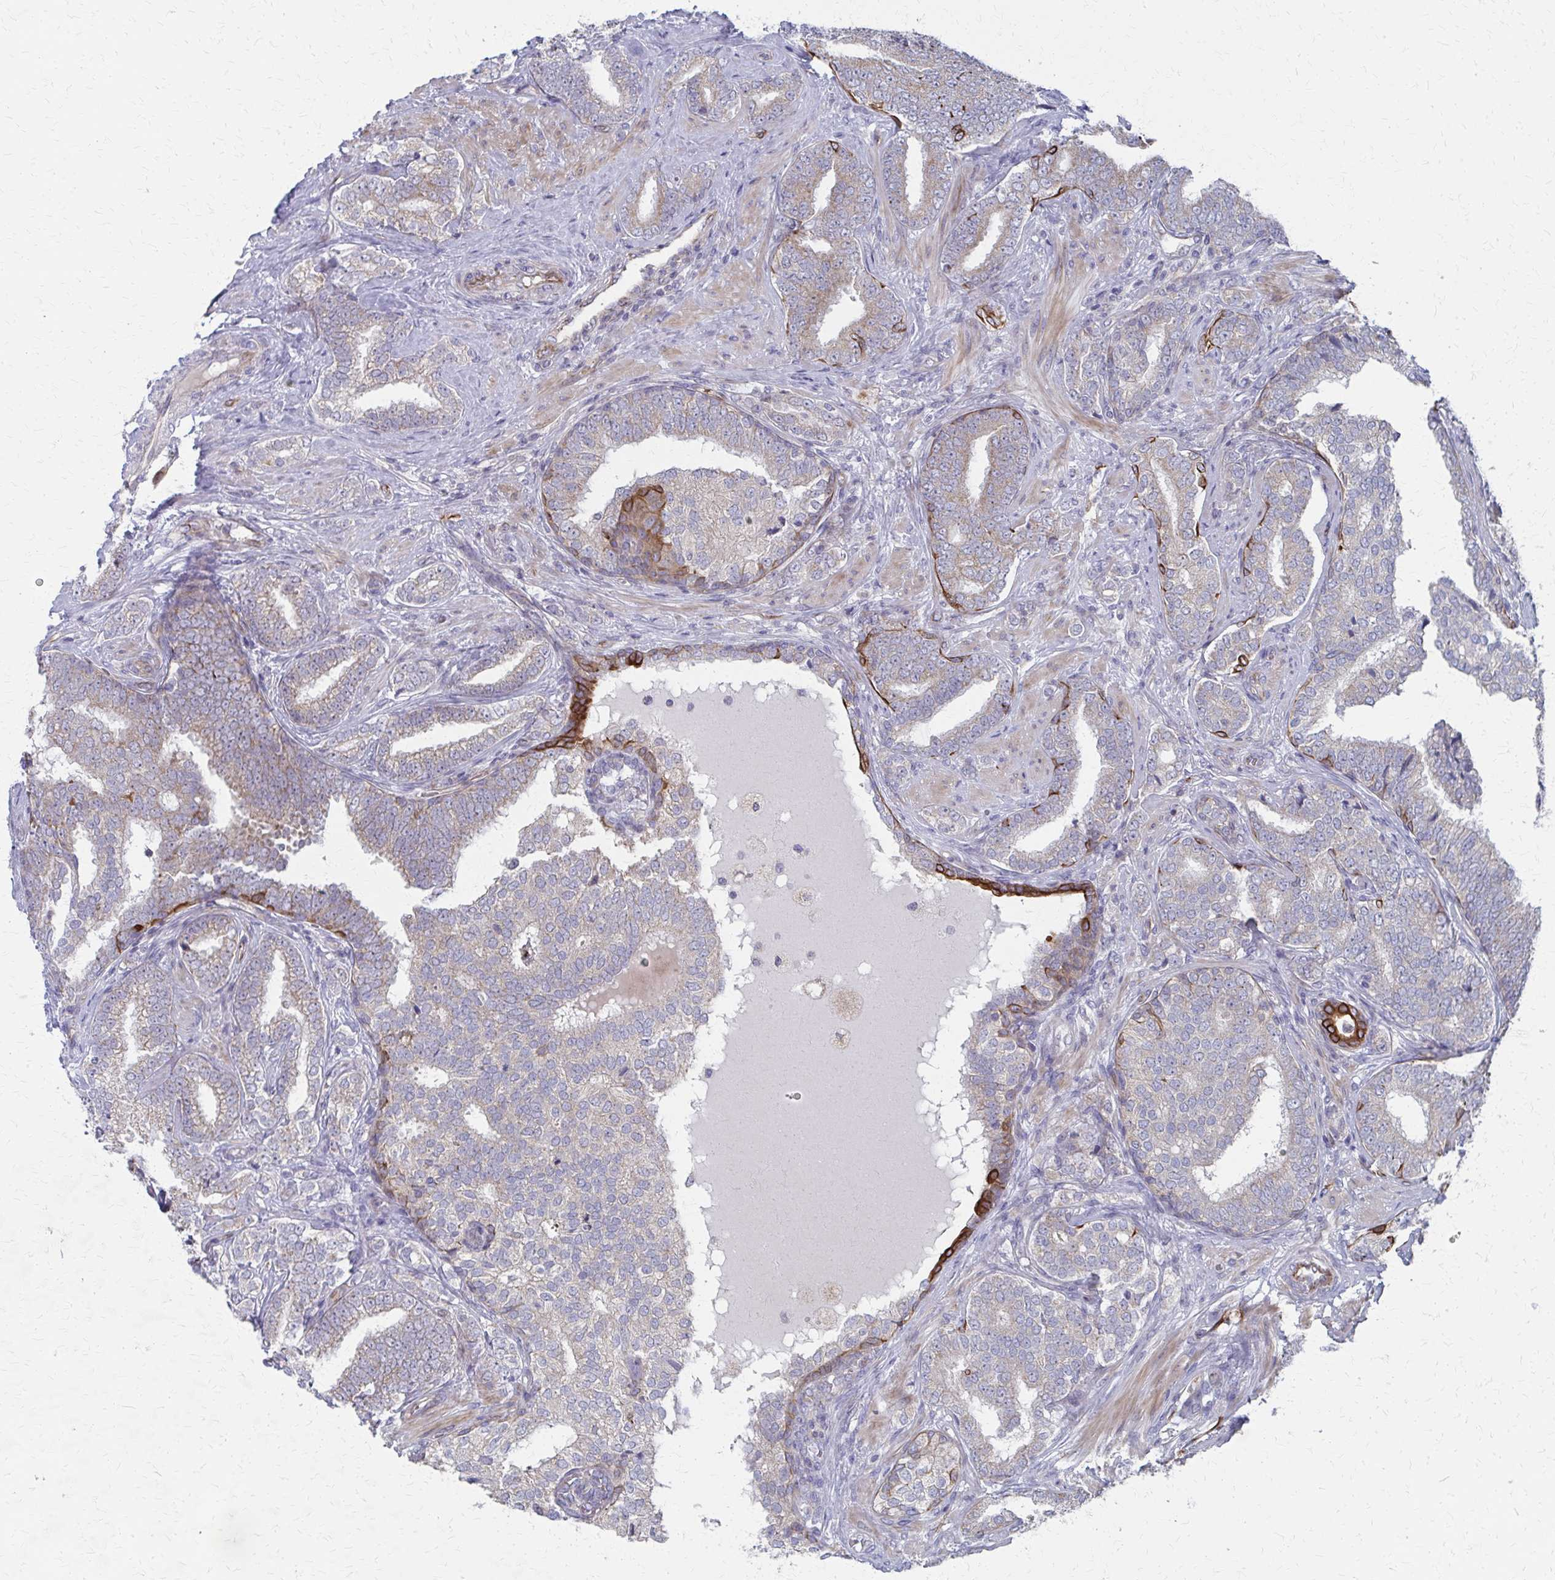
{"staining": {"intensity": "weak", "quantity": ">75%", "location": "cytoplasmic/membranous"}, "tissue": "prostate cancer", "cell_type": "Tumor cells", "image_type": "cancer", "snomed": [{"axis": "morphology", "description": "Adenocarcinoma, High grade"}, {"axis": "topography", "description": "Prostate"}], "caption": "Brown immunohistochemical staining in prostate cancer demonstrates weak cytoplasmic/membranous expression in about >75% of tumor cells.", "gene": "FAHD1", "patient": {"sex": "male", "age": 72}}